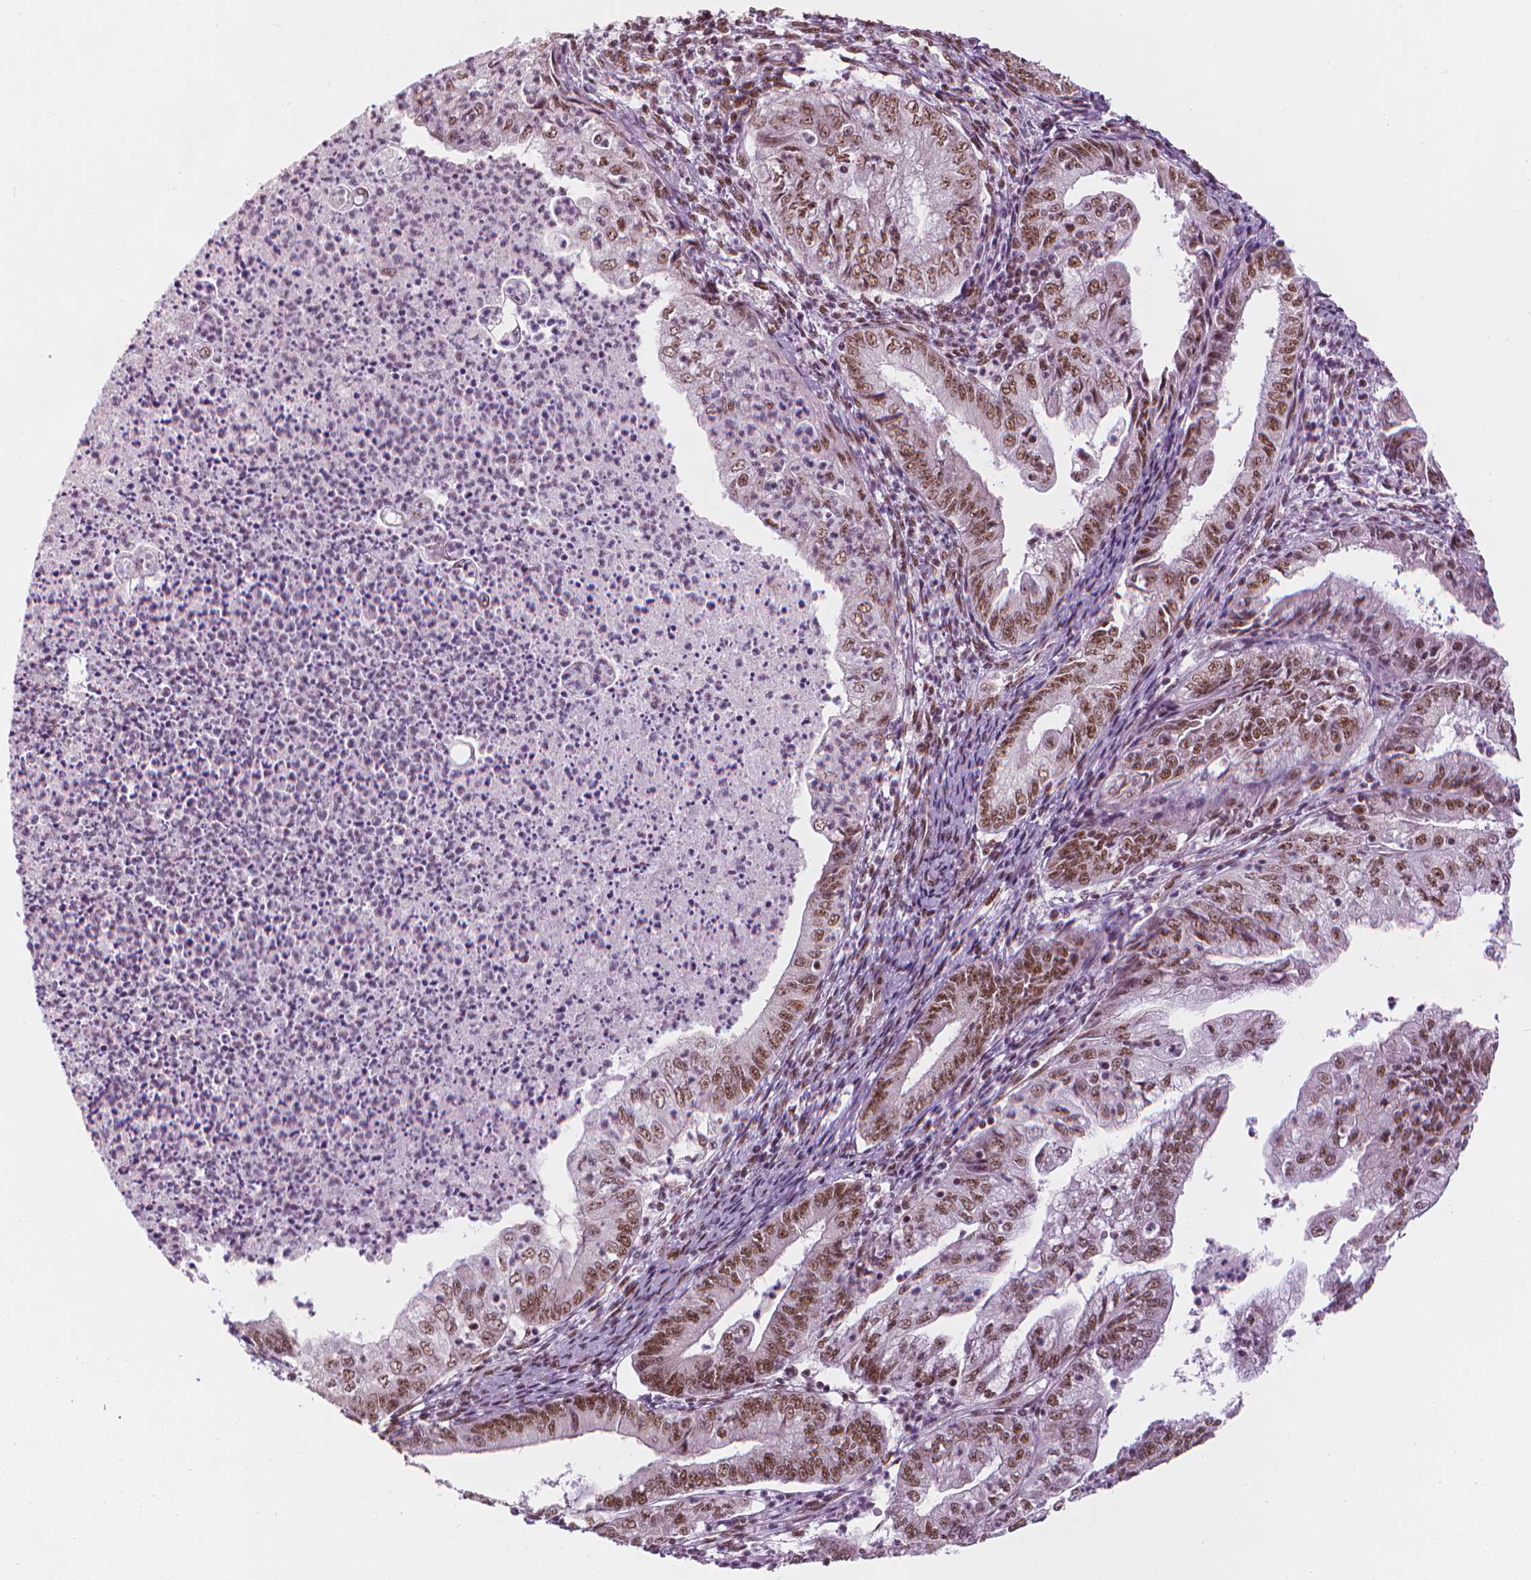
{"staining": {"intensity": "moderate", "quantity": ">75%", "location": "cytoplasmic/membranous"}, "tissue": "endometrial cancer", "cell_type": "Tumor cells", "image_type": "cancer", "snomed": [{"axis": "morphology", "description": "Adenocarcinoma, NOS"}, {"axis": "topography", "description": "Endometrium"}], "caption": "A micrograph of human endometrial cancer (adenocarcinoma) stained for a protein demonstrates moderate cytoplasmic/membranous brown staining in tumor cells.", "gene": "ELF2", "patient": {"sex": "female", "age": 55}}